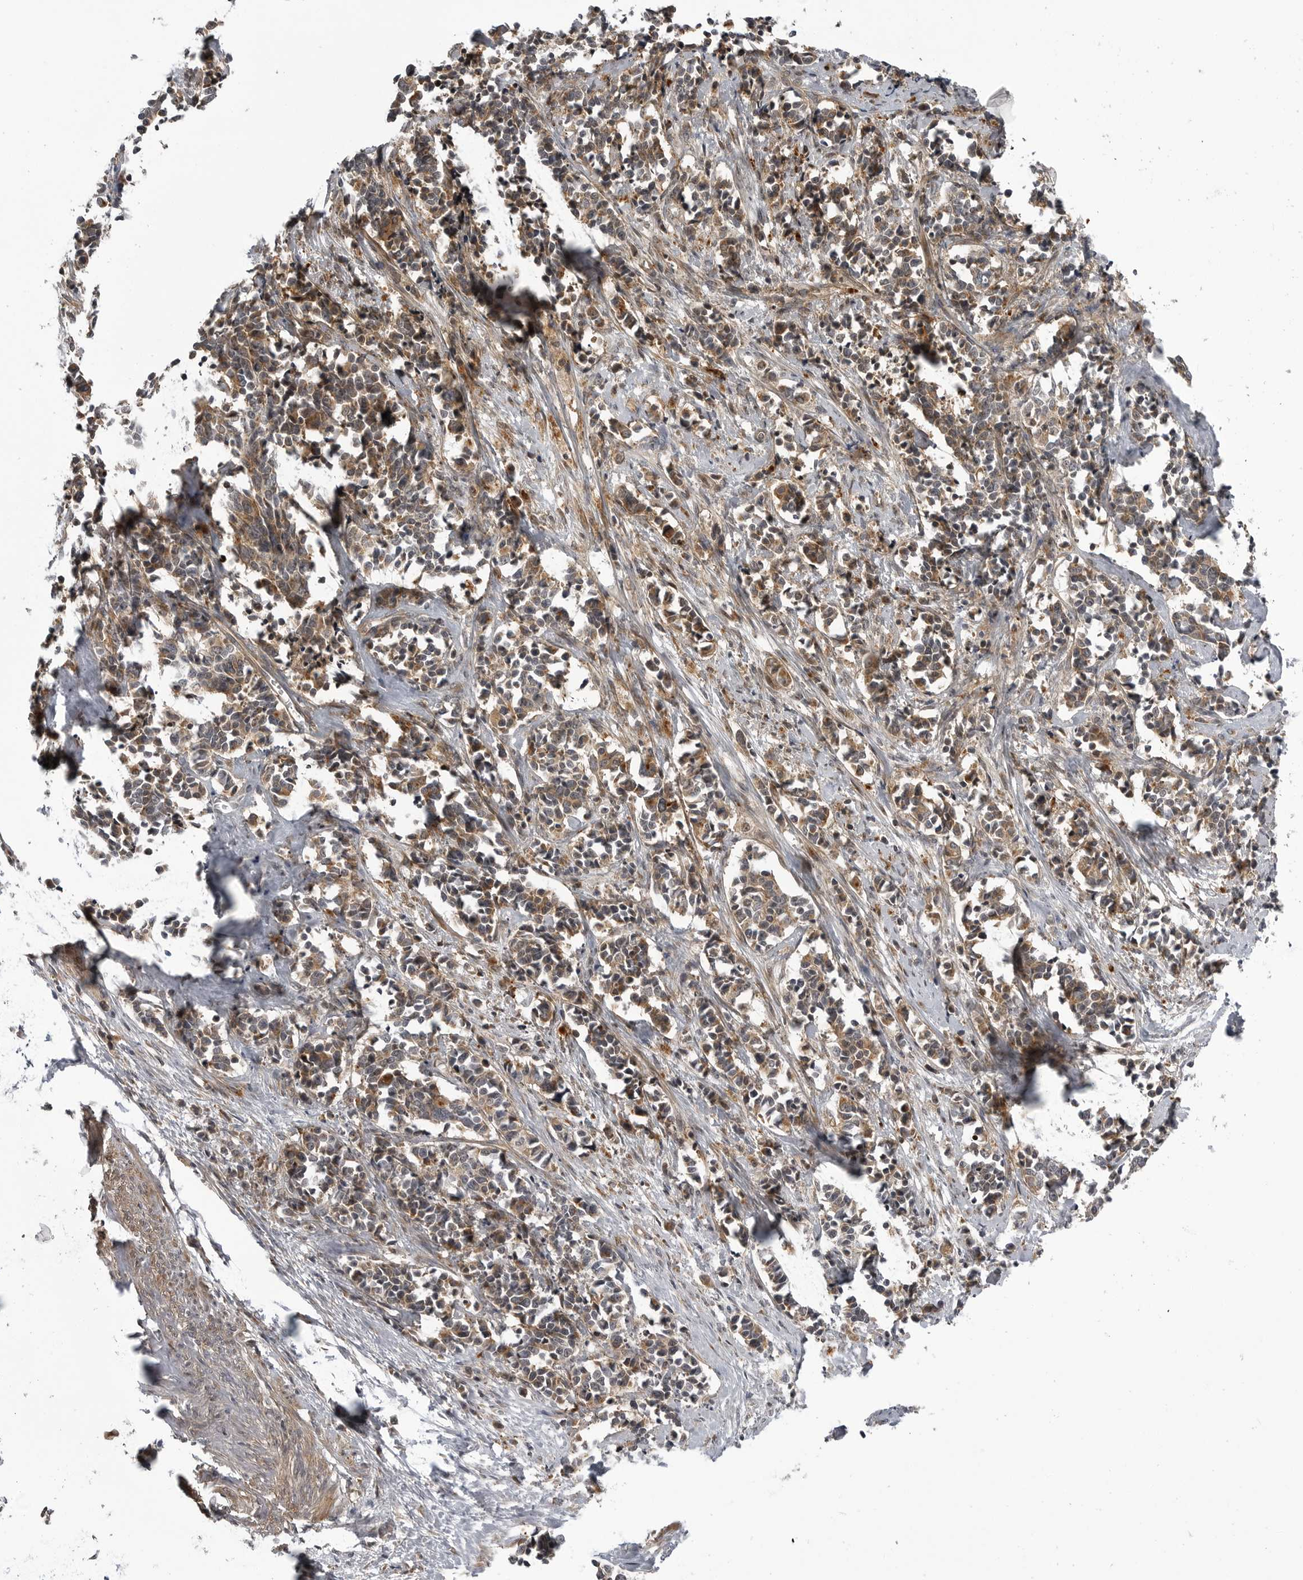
{"staining": {"intensity": "moderate", "quantity": ">75%", "location": "cytoplasmic/membranous"}, "tissue": "cervical cancer", "cell_type": "Tumor cells", "image_type": "cancer", "snomed": [{"axis": "morphology", "description": "Normal tissue, NOS"}, {"axis": "morphology", "description": "Squamous cell carcinoma, NOS"}, {"axis": "topography", "description": "Cervix"}], "caption": "A medium amount of moderate cytoplasmic/membranous expression is appreciated in about >75% of tumor cells in squamous cell carcinoma (cervical) tissue.", "gene": "LRRC45", "patient": {"sex": "female", "age": 35}}